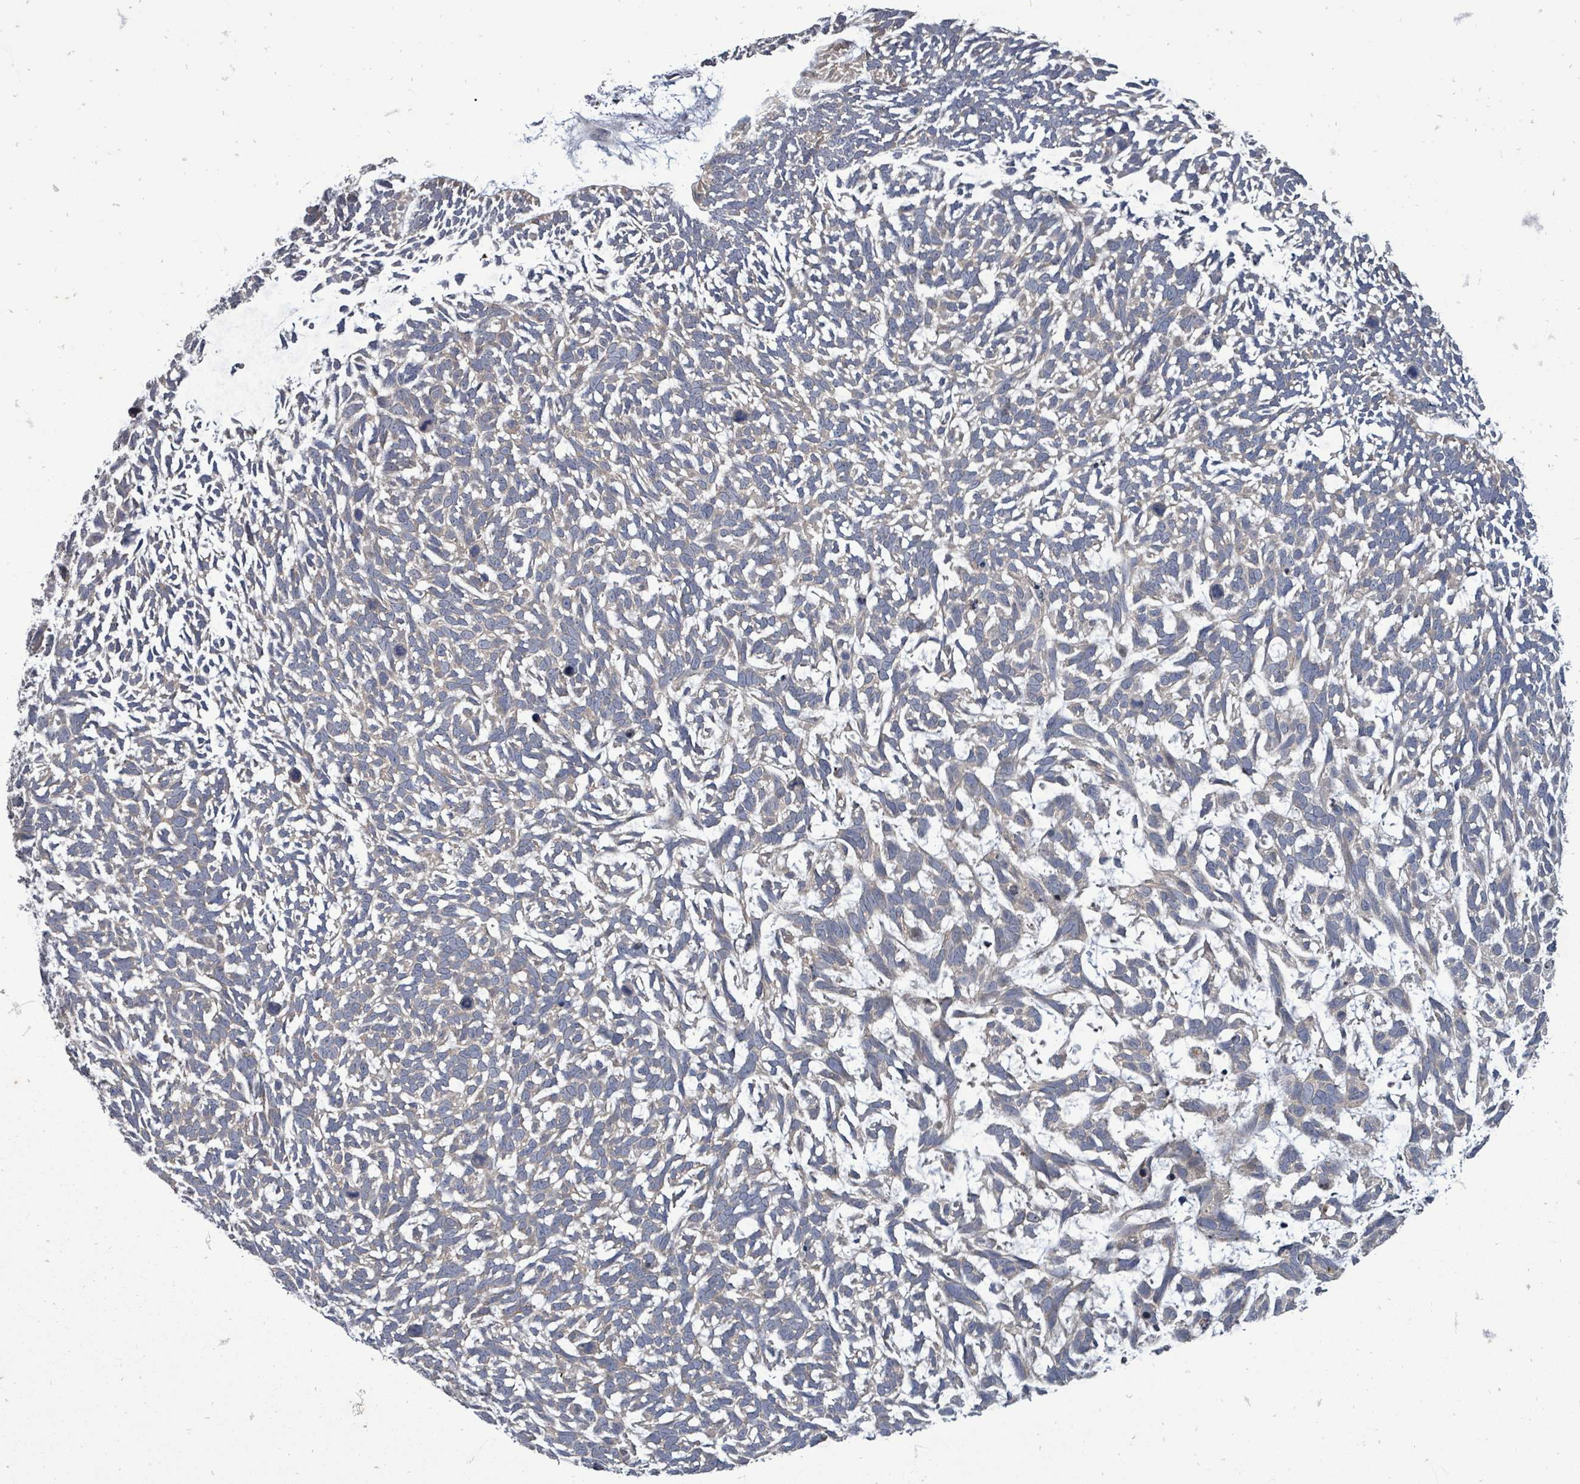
{"staining": {"intensity": "weak", "quantity": "<25%", "location": "cytoplasmic/membranous"}, "tissue": "skin cancer", "cell_type": "Tumor cells", "image_type": "cancer", "snomed": [{"axis": "morphology", "description": "Basal cell carcinoma"}, {"axis": "topography", "description": "Skin"}], "caption": "Tumor cells show no significant staining in skin cancer.", "gene": "RALGAPB", "patient": {"sex": "male", "age": 88}}